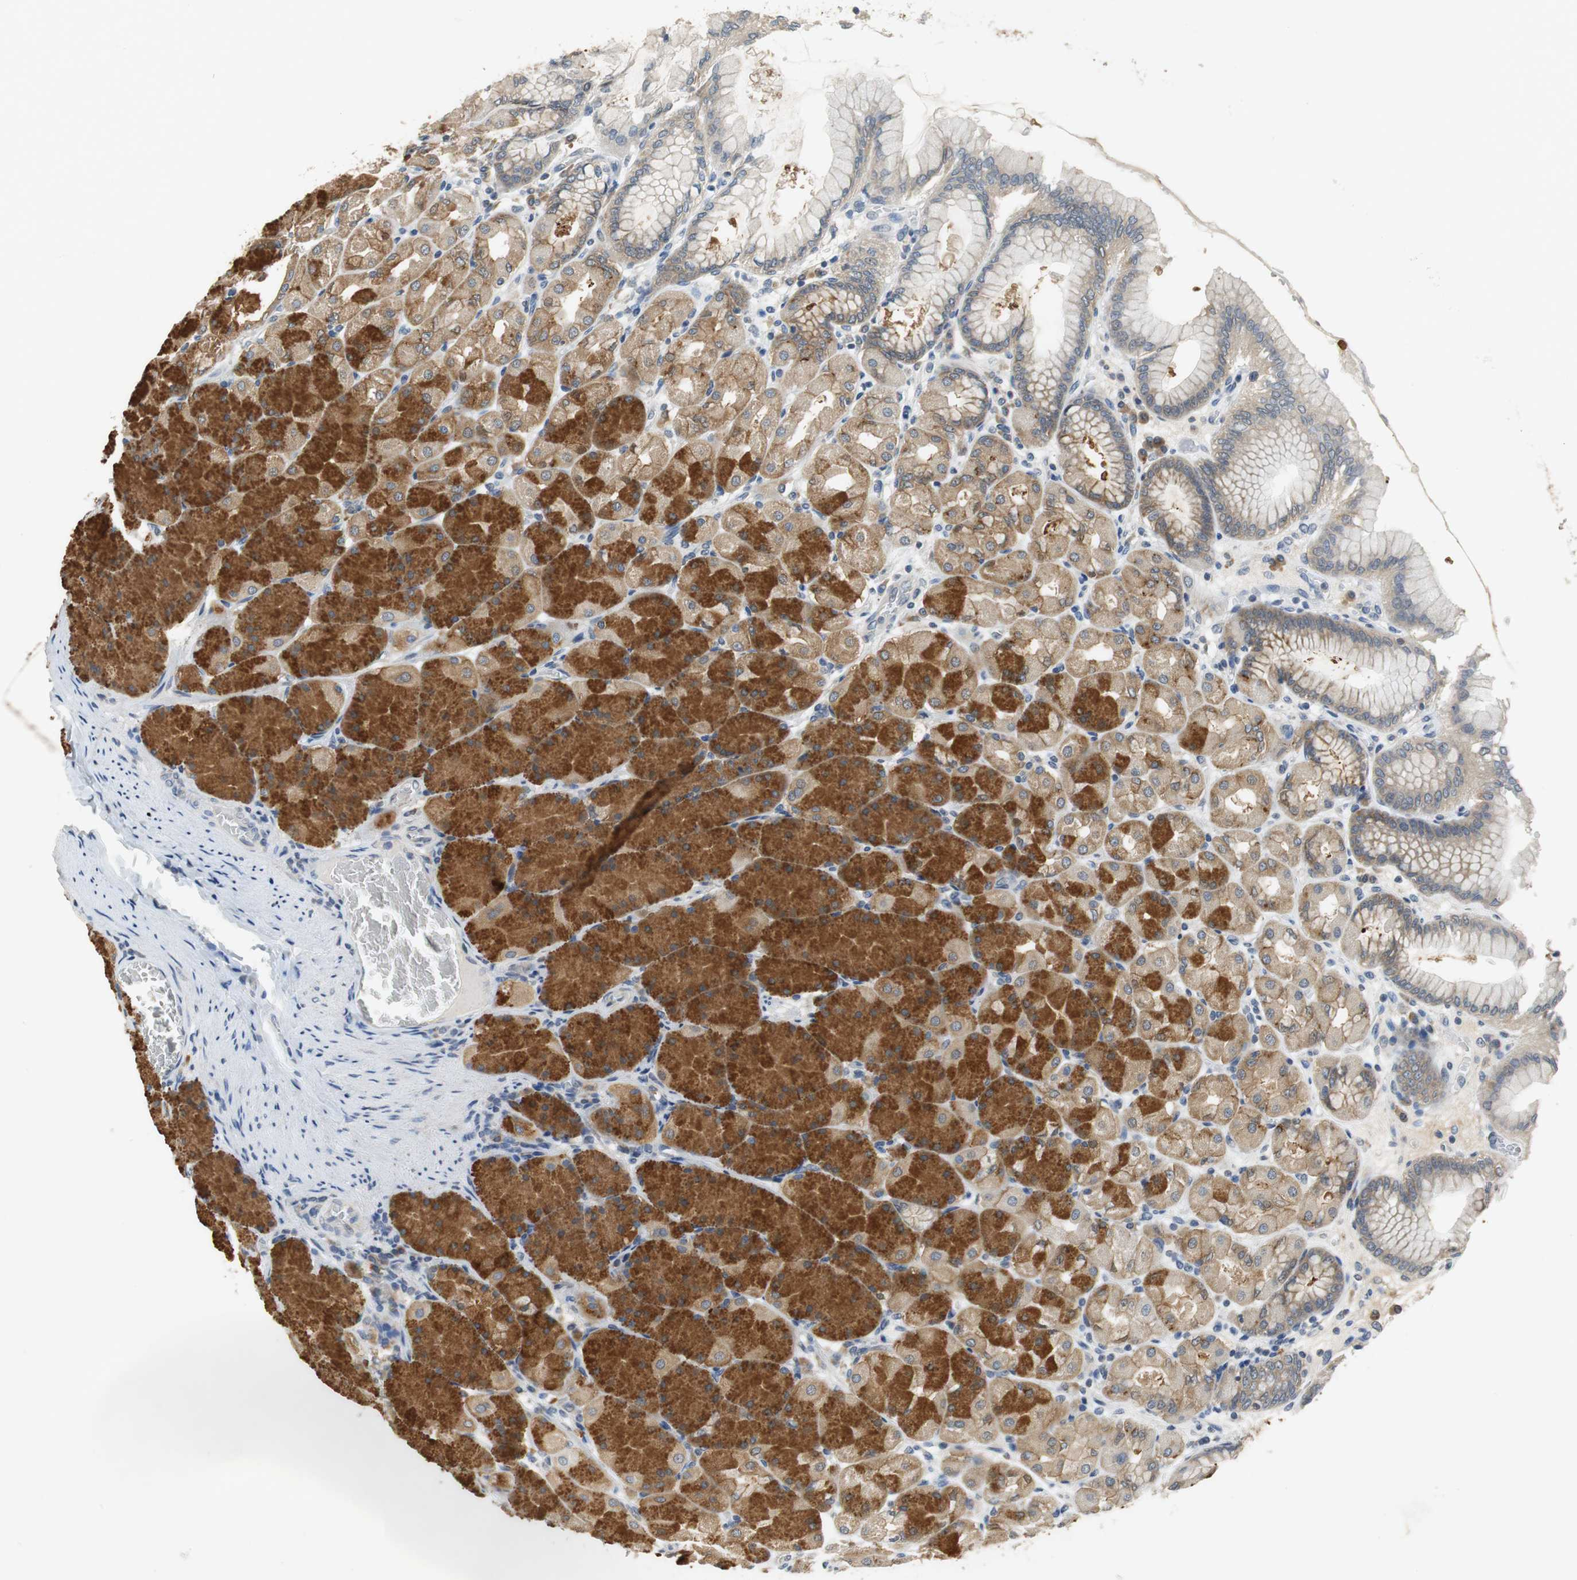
{"staining": {"intensity": "strong", "quantity": "25%-75%", "location": "cytoplasmic/membranous"}, "tissue": "stomach", "cell_type": "Glandular cells", "image_type": "normal", "snomed": [{"axis": "morphology", "description": "Normal tissue, NOS"}, {"axis": "topography", "description": "Stomach, upper"}], "caption": "Immunohistochemistry staining of unremarkable stomach, which demonstrates high levels of strong cytoplasmic/membranous positivity in about 25%-75% of glandular cells indicating strong cytoplasmic/membranous protein positivity. The staining was performed using DAB (3,3'-diaminobenzidine) (brown) for protein detection and nuclei were counterstained in hematoxylin (blue).", "gene": "GLCCI1", "patient": {"sex": "female", "age": 56}}